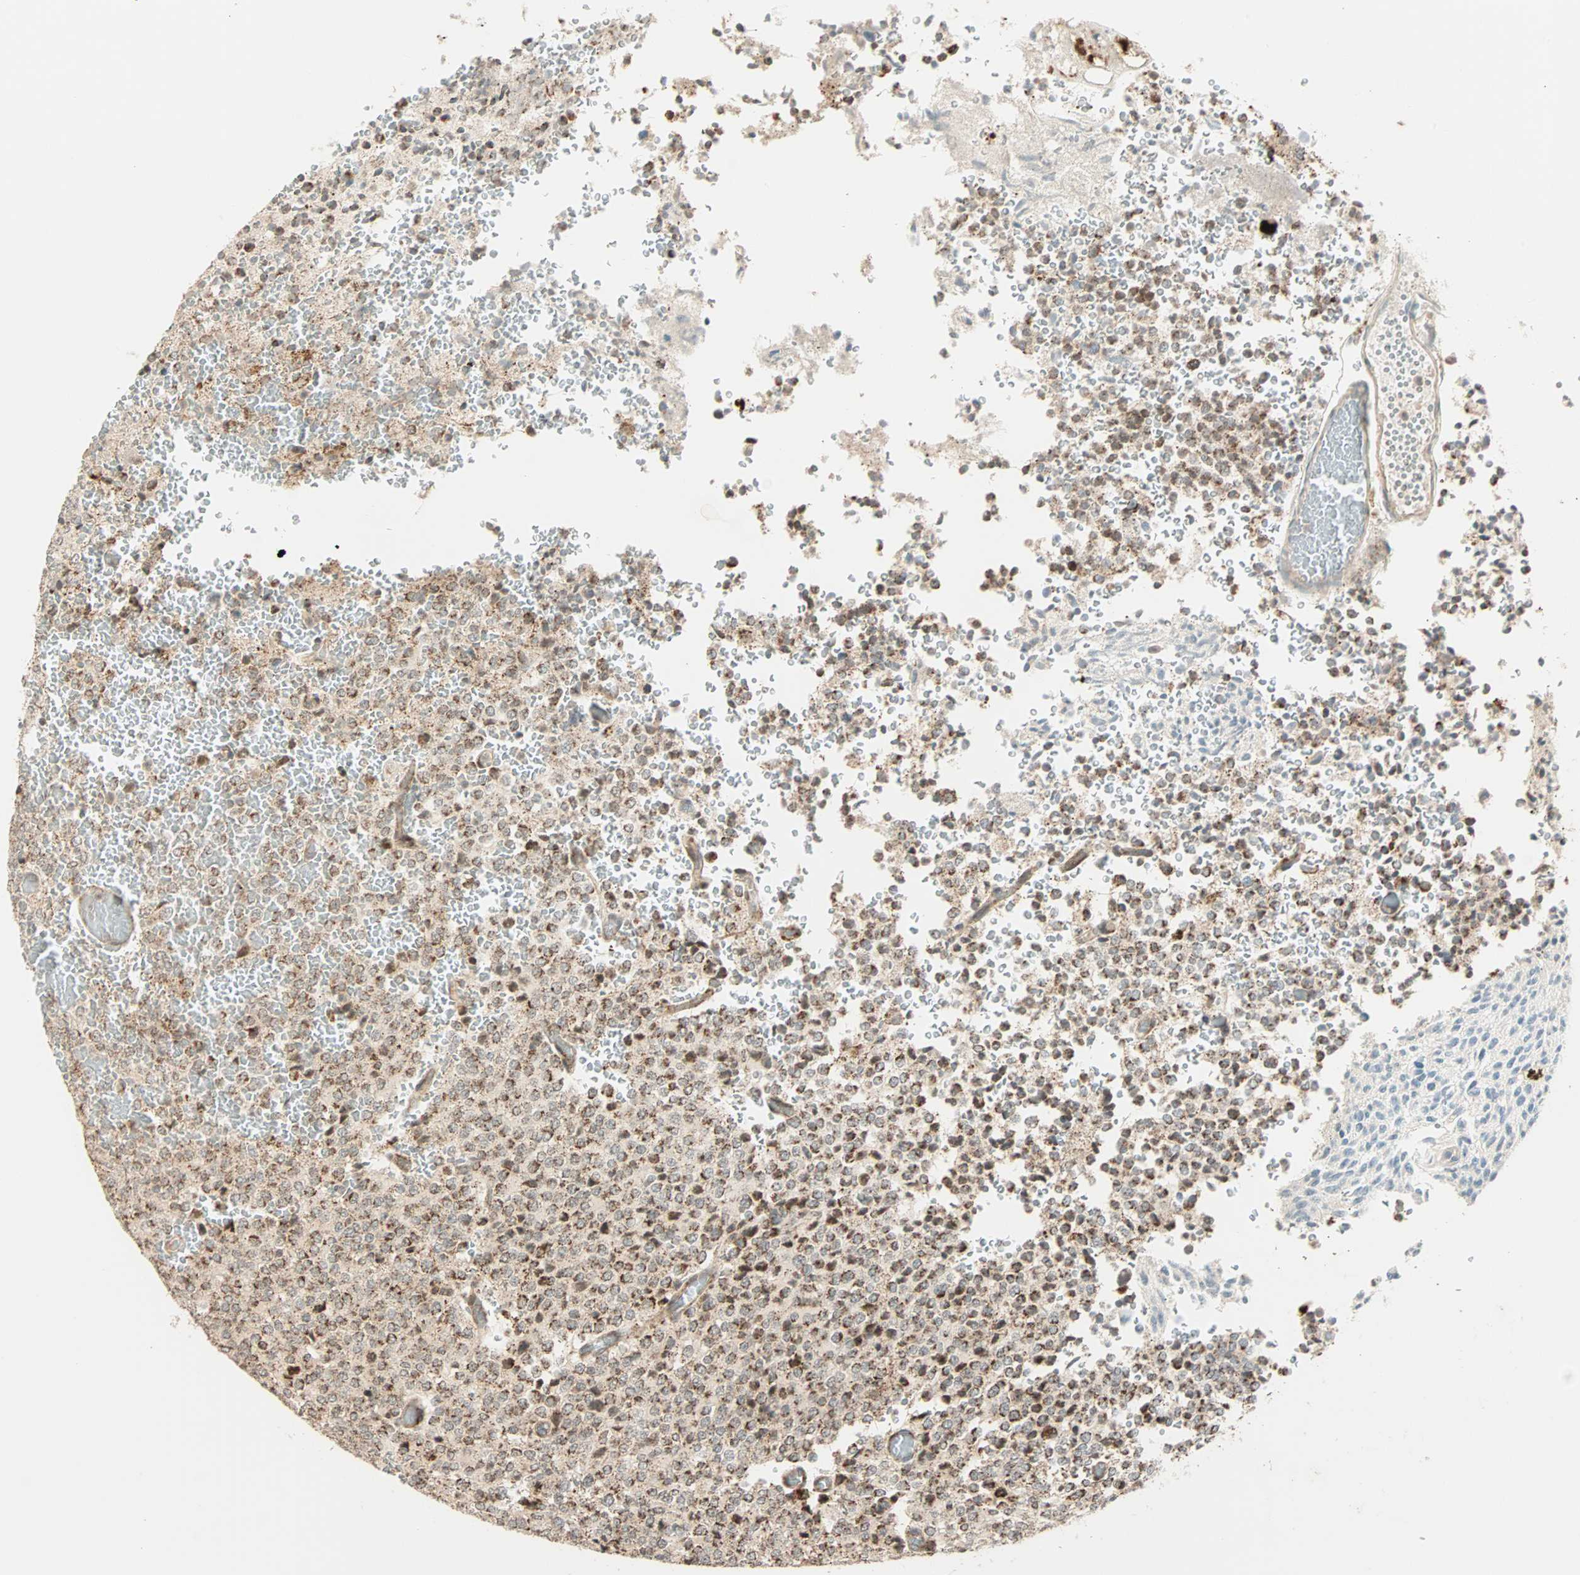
{"staining": {"intensity": "weak", "quantity": ">75%", "location": "cytoplasmic/membranous"}, "tissue": "glioma", "cell_type": "Tumor cells", "image_type": "cancer", "snomed": [{"axis": "morphology", "description": "Glioma, malignant, High grade"}, {"axis": "topography", "description": "pancreas cauda"}], "caption": "High-power microscopy captured an IHC micrograph of glioma, revealing weak cytoplasmic/membranous staining in approximately >75% of tumor cells.", "gene": "SPRY4", "patient": {"sex": "male", "age": 60}}